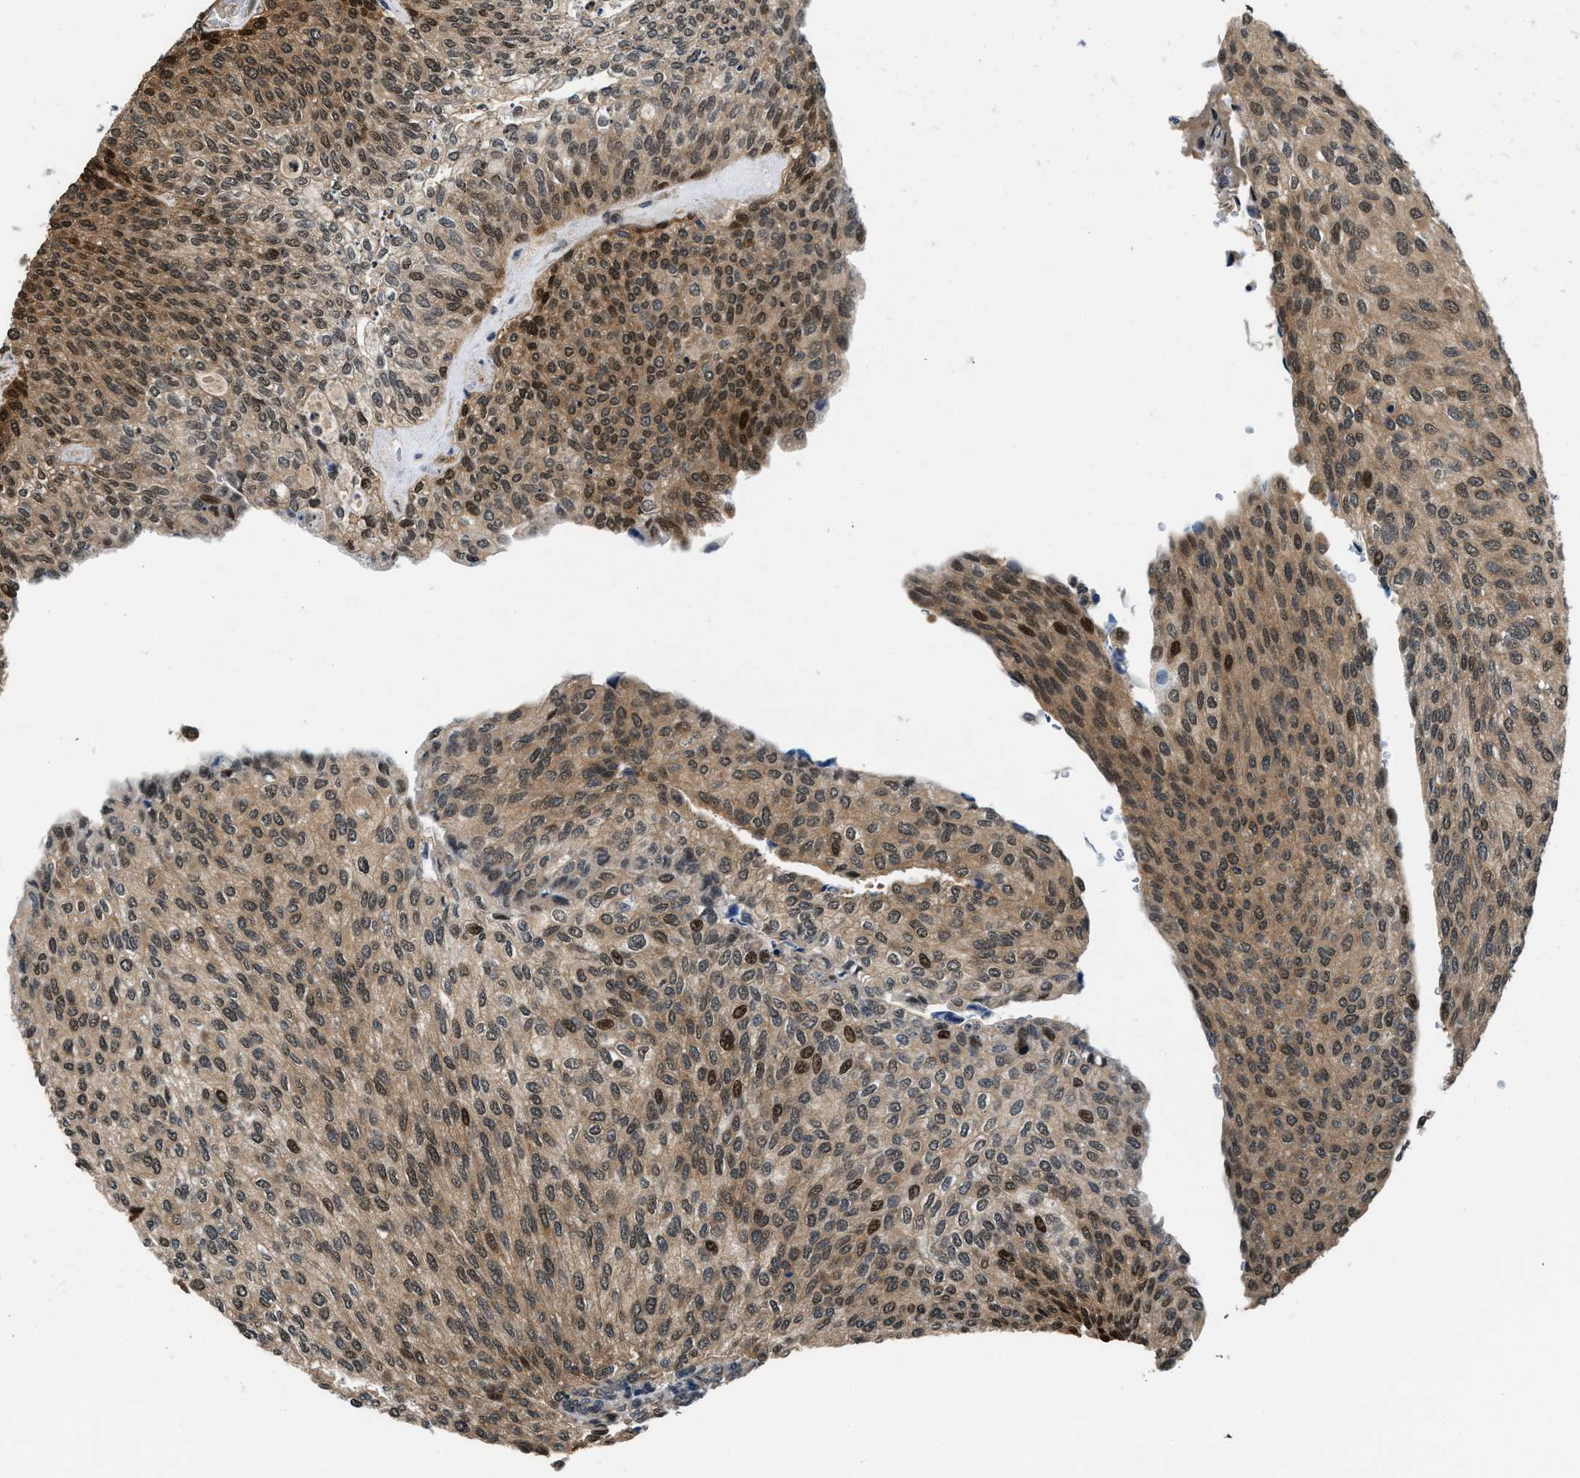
{"staining": {"intensity": "moderate", "quantity": ">75%", "location": "cytoplasmic/membranous,nuclear"}, "tissue": "urothelial cancer", "cell_type": "Tumor cells", "image_type": "cancer", "snomed": [{"axis": "morphology", "description": "Urothelial carcinoma, Low grade"}, {"axis": "topography", "description": "Urinary bladder"}], "caption": "Tumor cells exhibit medium levels of moderate cytoplasmic/membranous and nuclear expression in approximately >75% of cells in urothelial cancer.", "gene": "RBM33", "patient": {"sex": "female", "age": 79}}